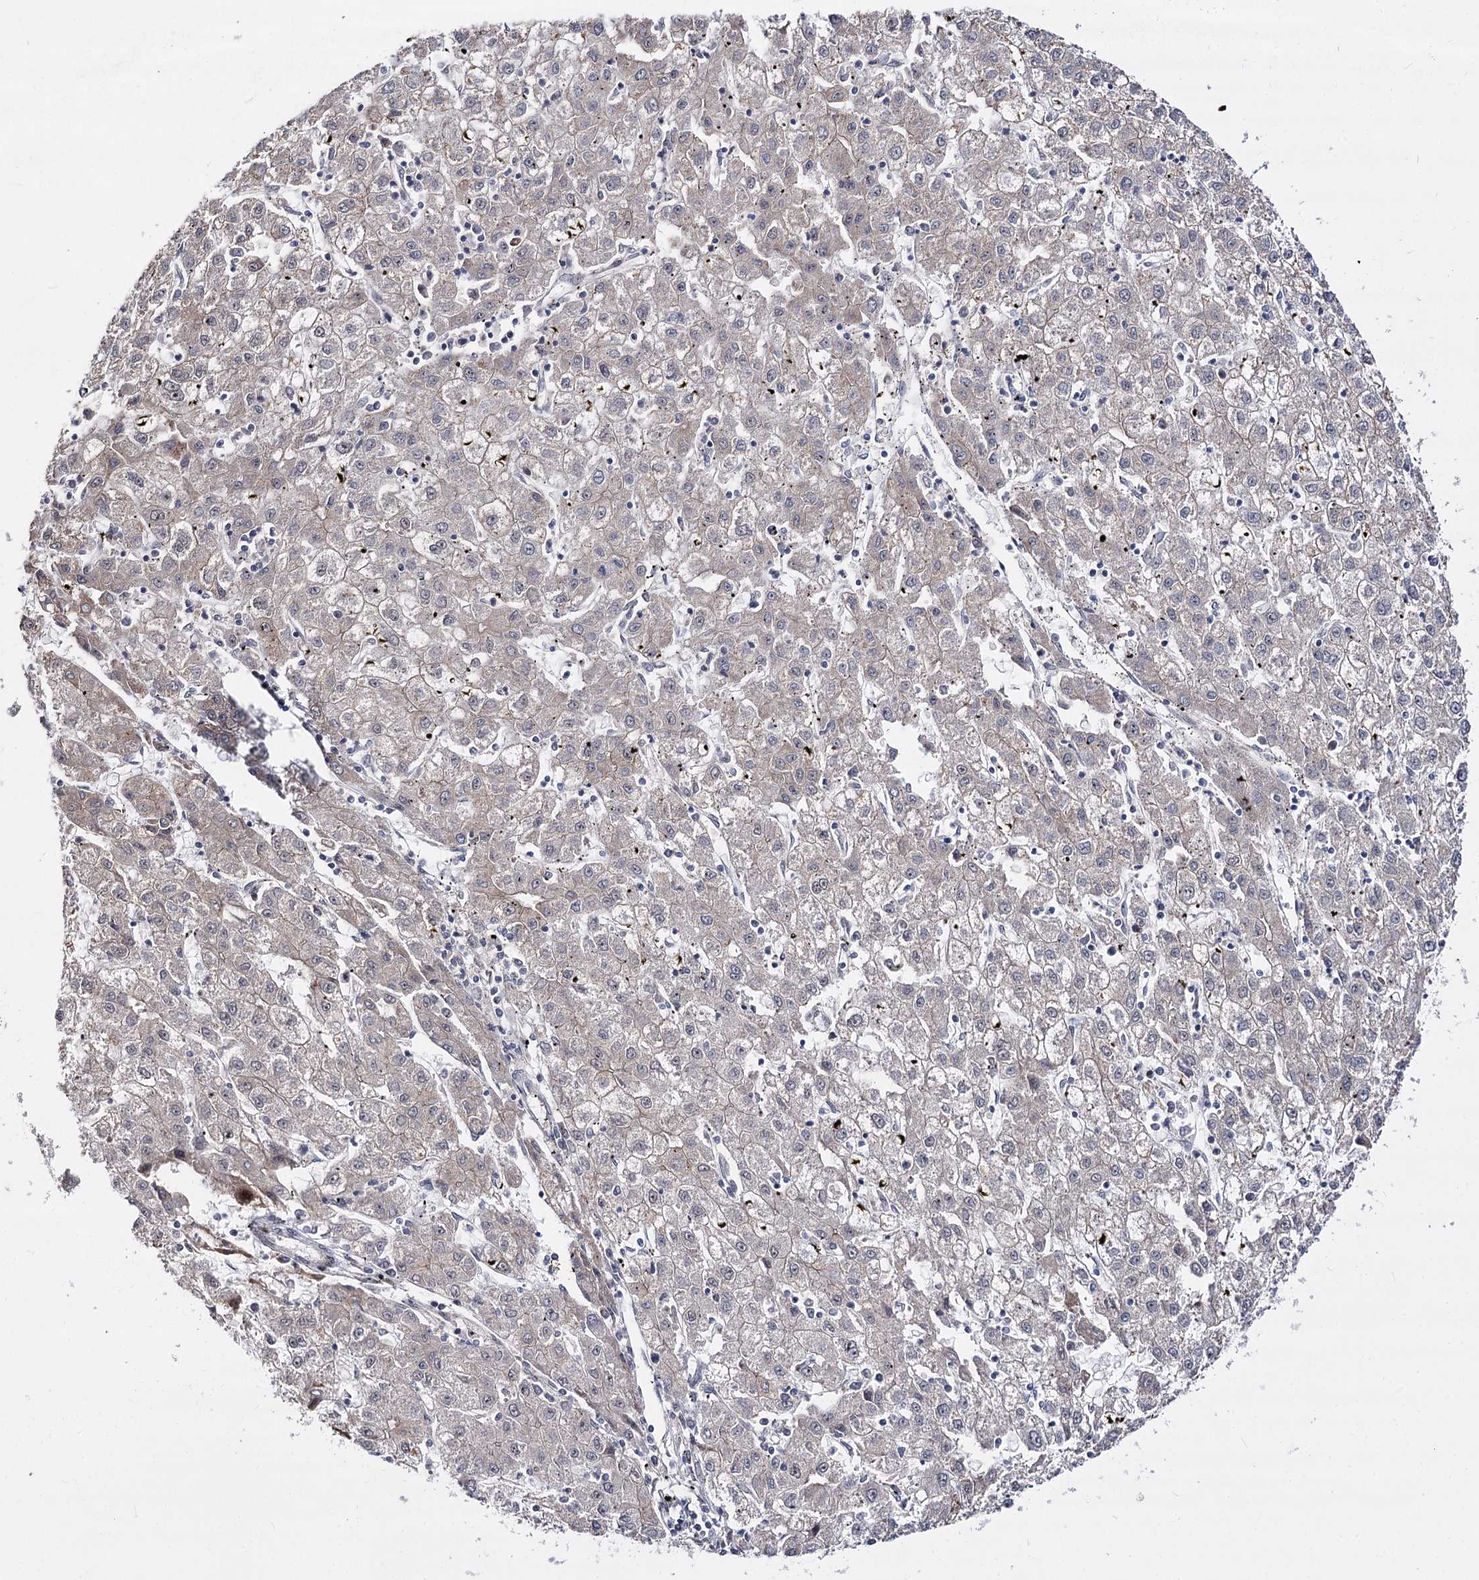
{"staining": {"intensity": "negative", "quantity": "none", "location": "none"}, "tissue": "liver cancer", "cell_type": "Tumor cells", "image_type": "cancer", "snomed": [{"axis": "morphology", "description": "Carcinoma, Hepatocellular, NOS"}, {"axis": "topography", "description": "Liver"}], "caption": "Tumor cells are negative for protein expression in human liver hepatocellular carcinoma. Brightfield microscopy of immunohistochemistry (IHC) stained with DAB (brown) and hematoxylin (blue), captured at high magnification.", "gene": "STOX1", "patient": {"sex": "male", "age": 72}}